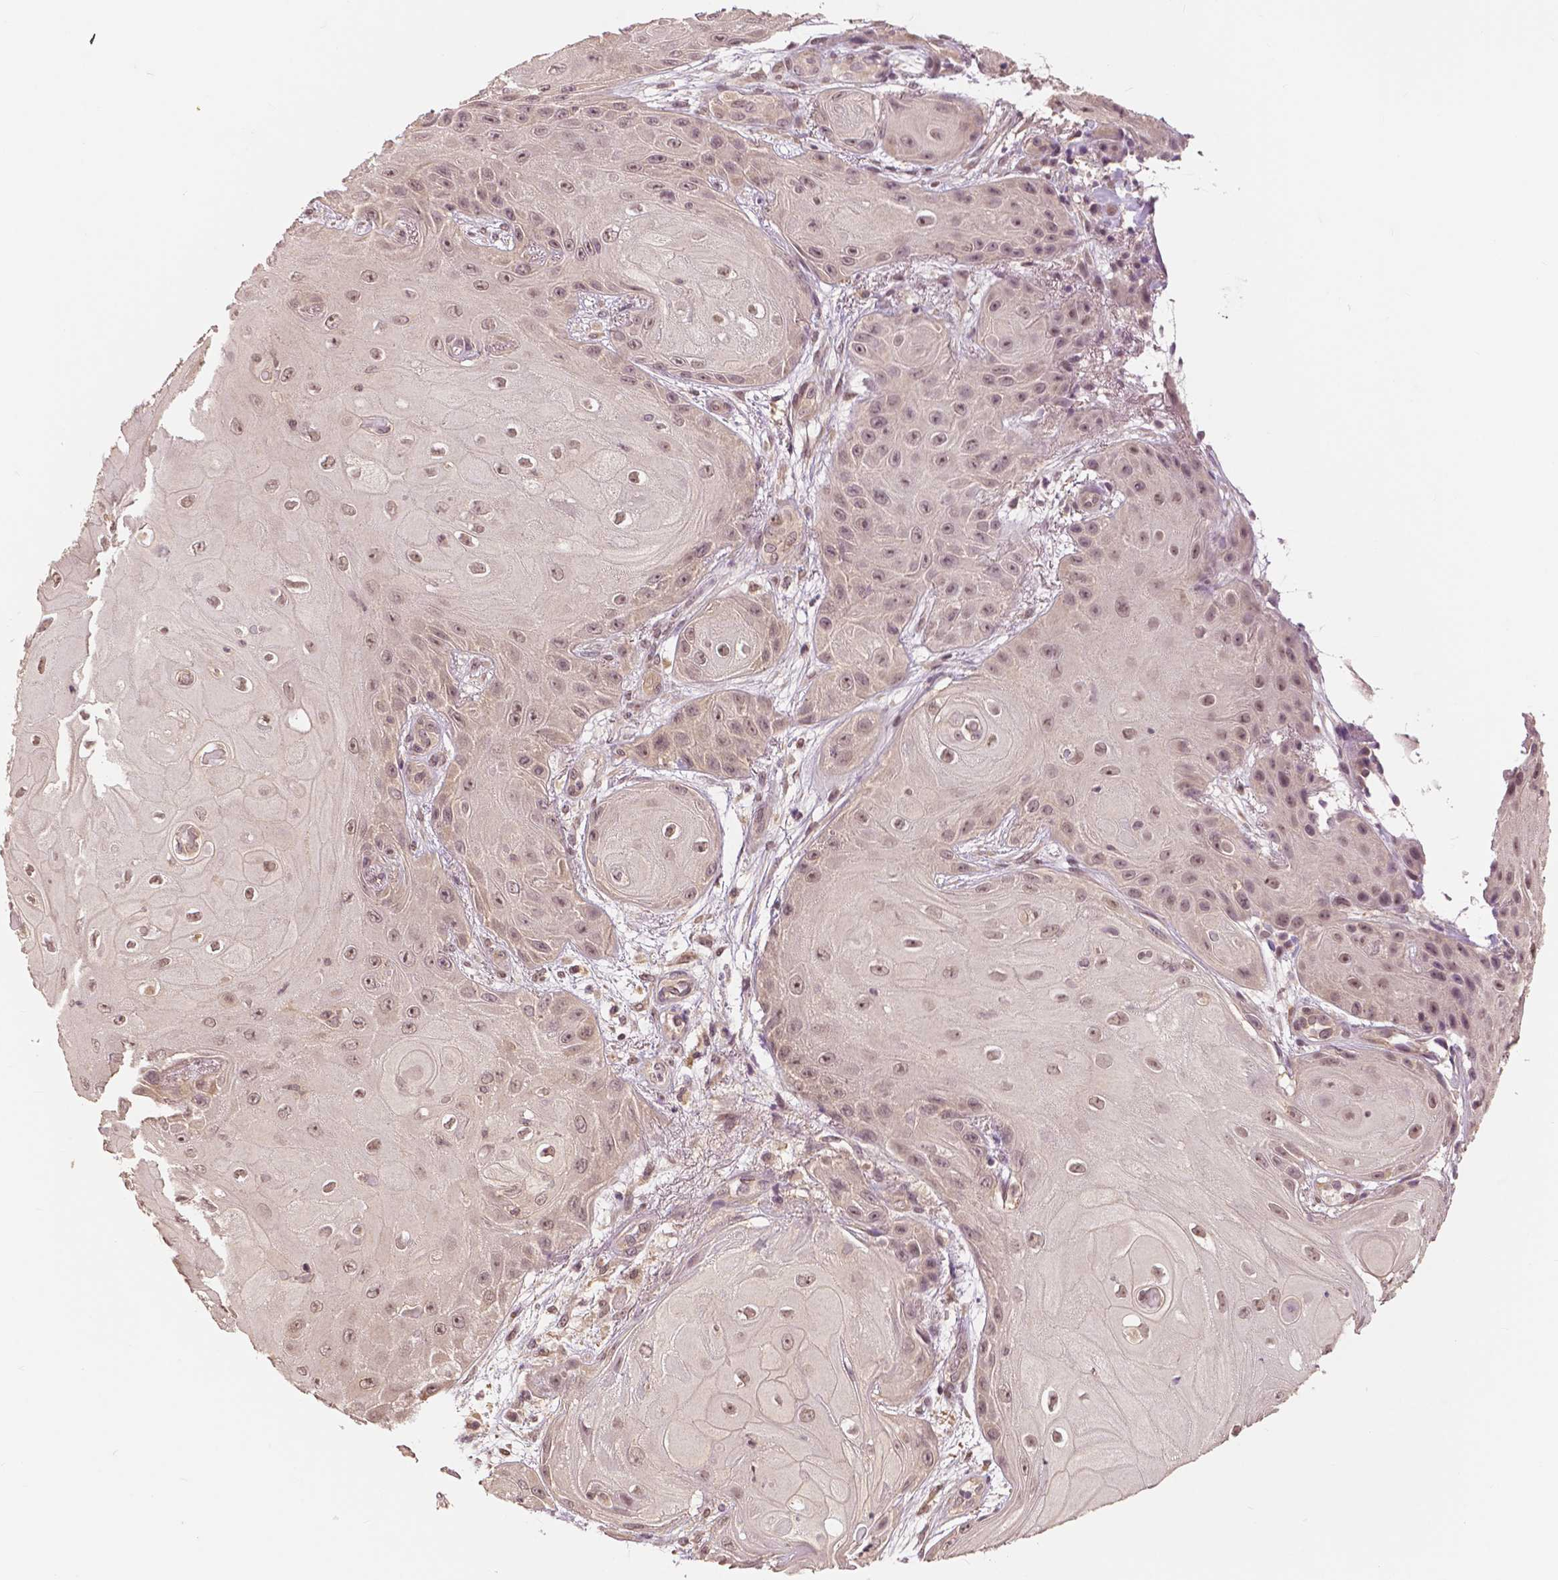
{"staining": {"intensity": "moderate", "quantity": ">75%", "location": "nuclear"}, "tissue": "skin cancer", "cell_type": "Tumor cells", "image_type": "cancer", "snomed": [{"axis": "morphology", "description": "Squamous cell carcinoma, NOS"}, {"axis": "topography", "description": "Skin"}], "caption": "Tumor cells display medium levels of moderate nuclear expression in approximately >75% of cells in human skin squamous cell carcinoma.", "gene": "MAP1LC3B", "patient": {"sex": "male", "age": 62}}